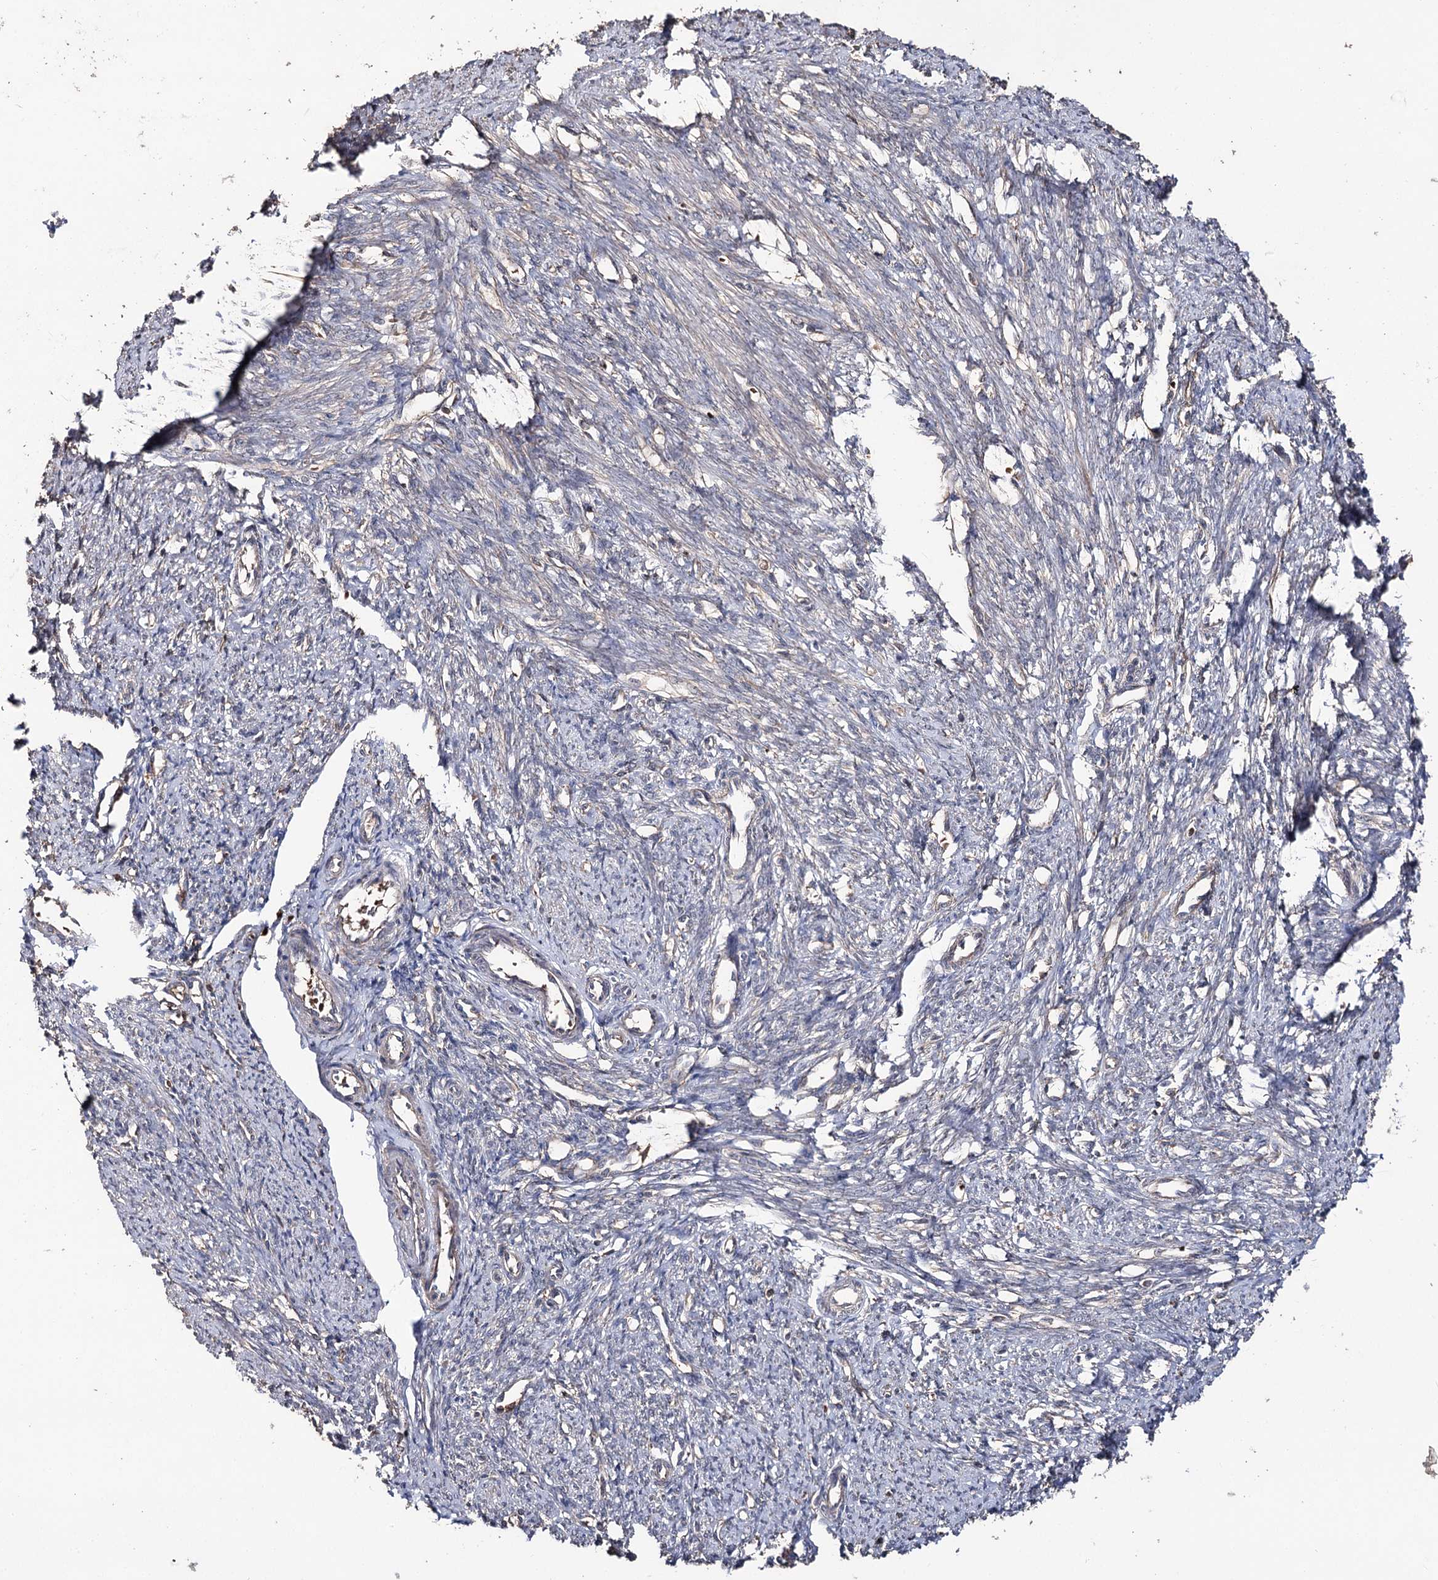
{"staining": {"intensity": "moderate", "quantity": "25%-75%", "location": "cytoplasmic/membranous"}, "tissue": "smooth muscle", "cell_type": "Smooth muscle cells", "image_type": "normal", "snomed": [{"axis": "morphology", "description": "Normal tissue, NOS"}, {"axis": "topography", "description": "Smooth muscle"}, {"axis": "topography", "description": "Uterus"}], "caption": "Immunohistochemistry histopathology image of normal human smooth muscle stained for a protein (brown), which demonstrates medium levels of moderate cytoplasmic/membranous staining in about 25%-75% of smooth muscle cells.", "gene": "FAM53B", "patient": {"sex": "female", "age": 59}}